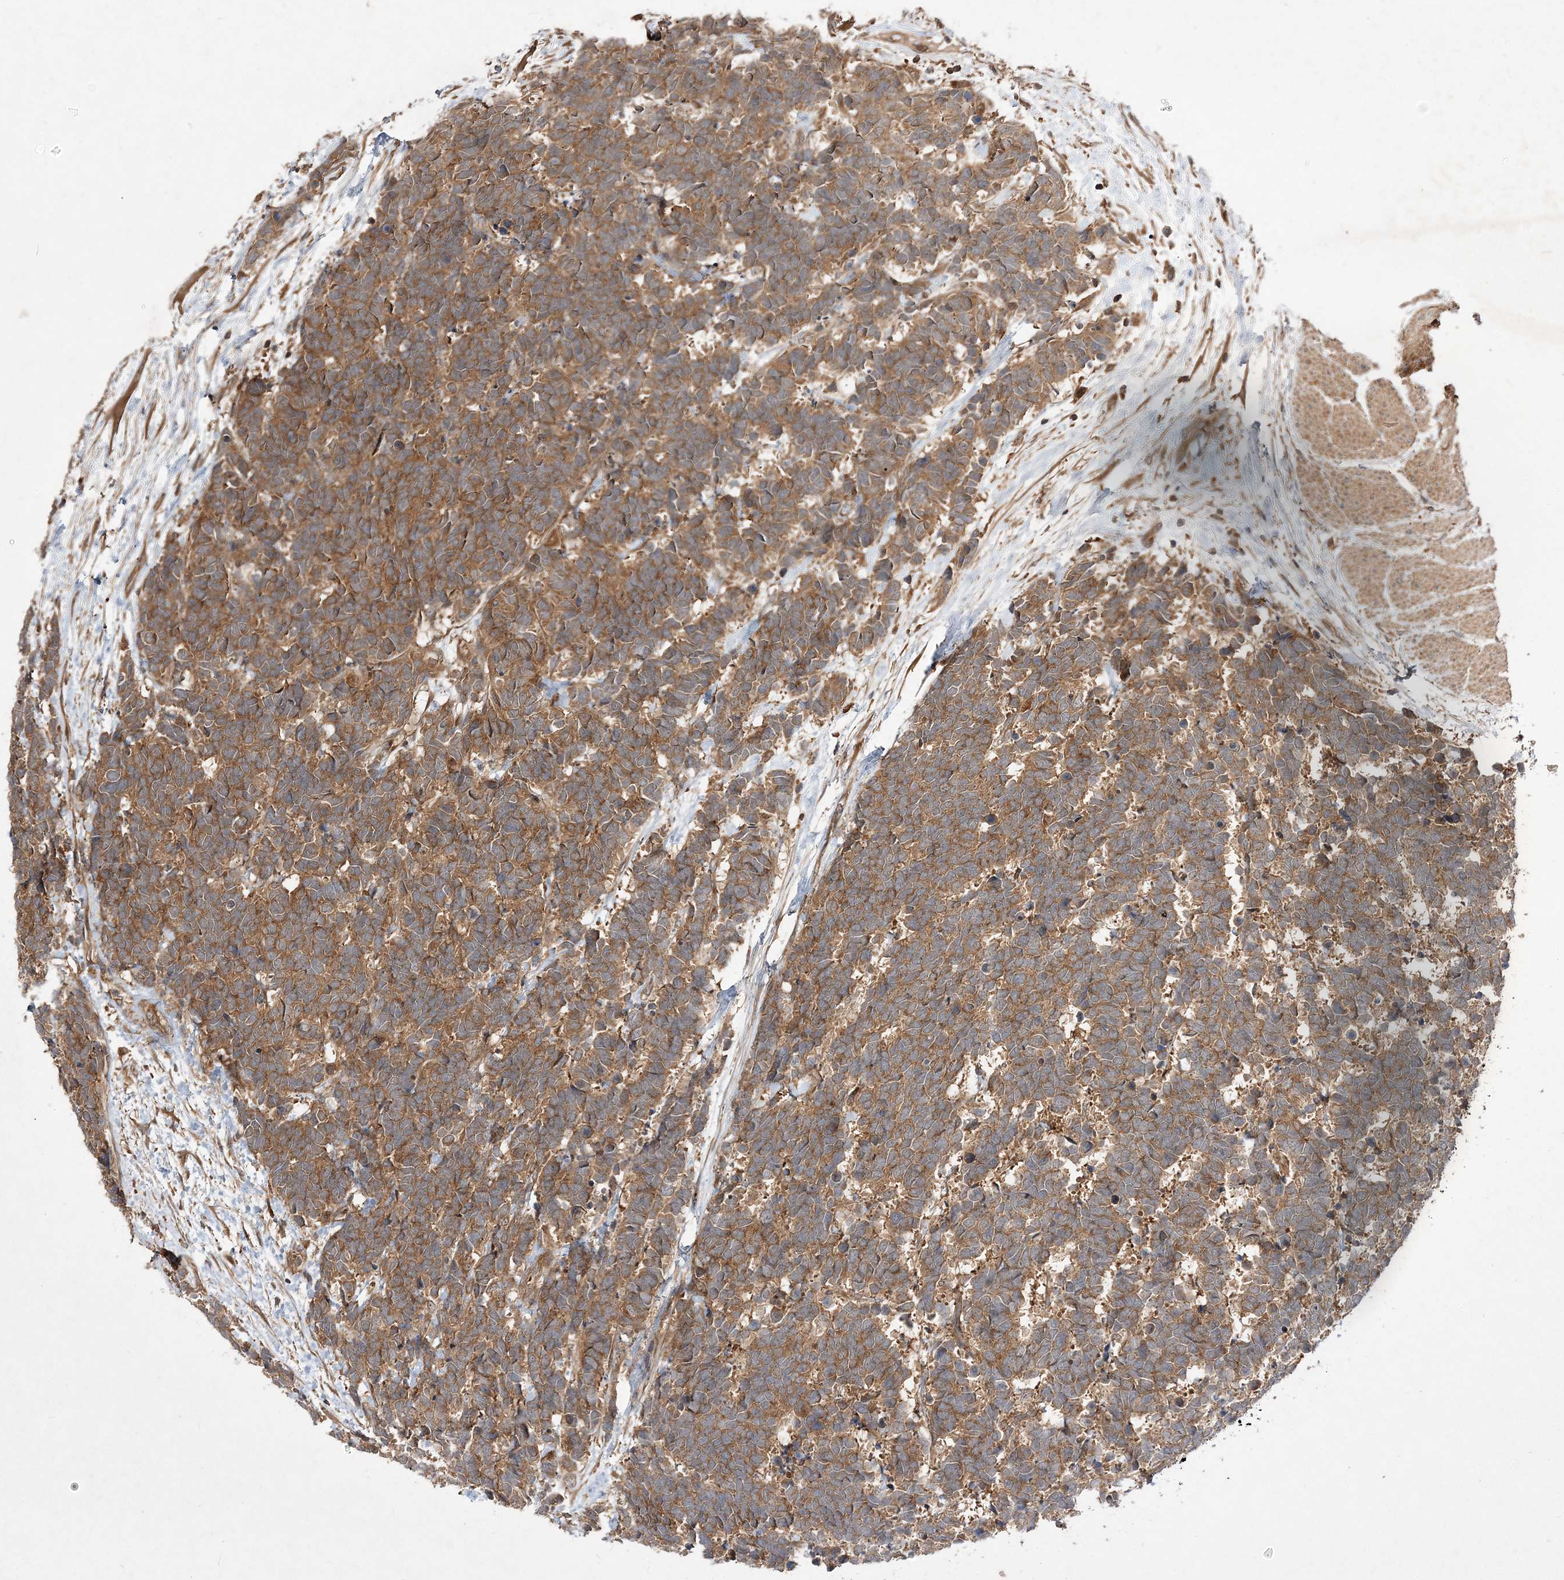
{"staining": {"intensity": "moderate", "quantity": ">75%", "location": "cytoplasmic/membranous"}, "tissue": "carcinoid", "cell_type": "Tumor cells", "image_type": "cancer", "snomed": [{"axis": "morphology", "description": "Carcinoma, NOS"}, {"axis": "morphology", "description": "Carcinoid, malignant, NOS"}, {"axis": "topography", "description": "Urinary bladder"}], "caption": "This micrograph demonstrates IHC staining of carcinoid, with medium moderate cytoplasmic/membranous positivity in about >75% of tumor cells.", "gene": "TMEM9B", "patient": {"sex": "male", "age": 57}}